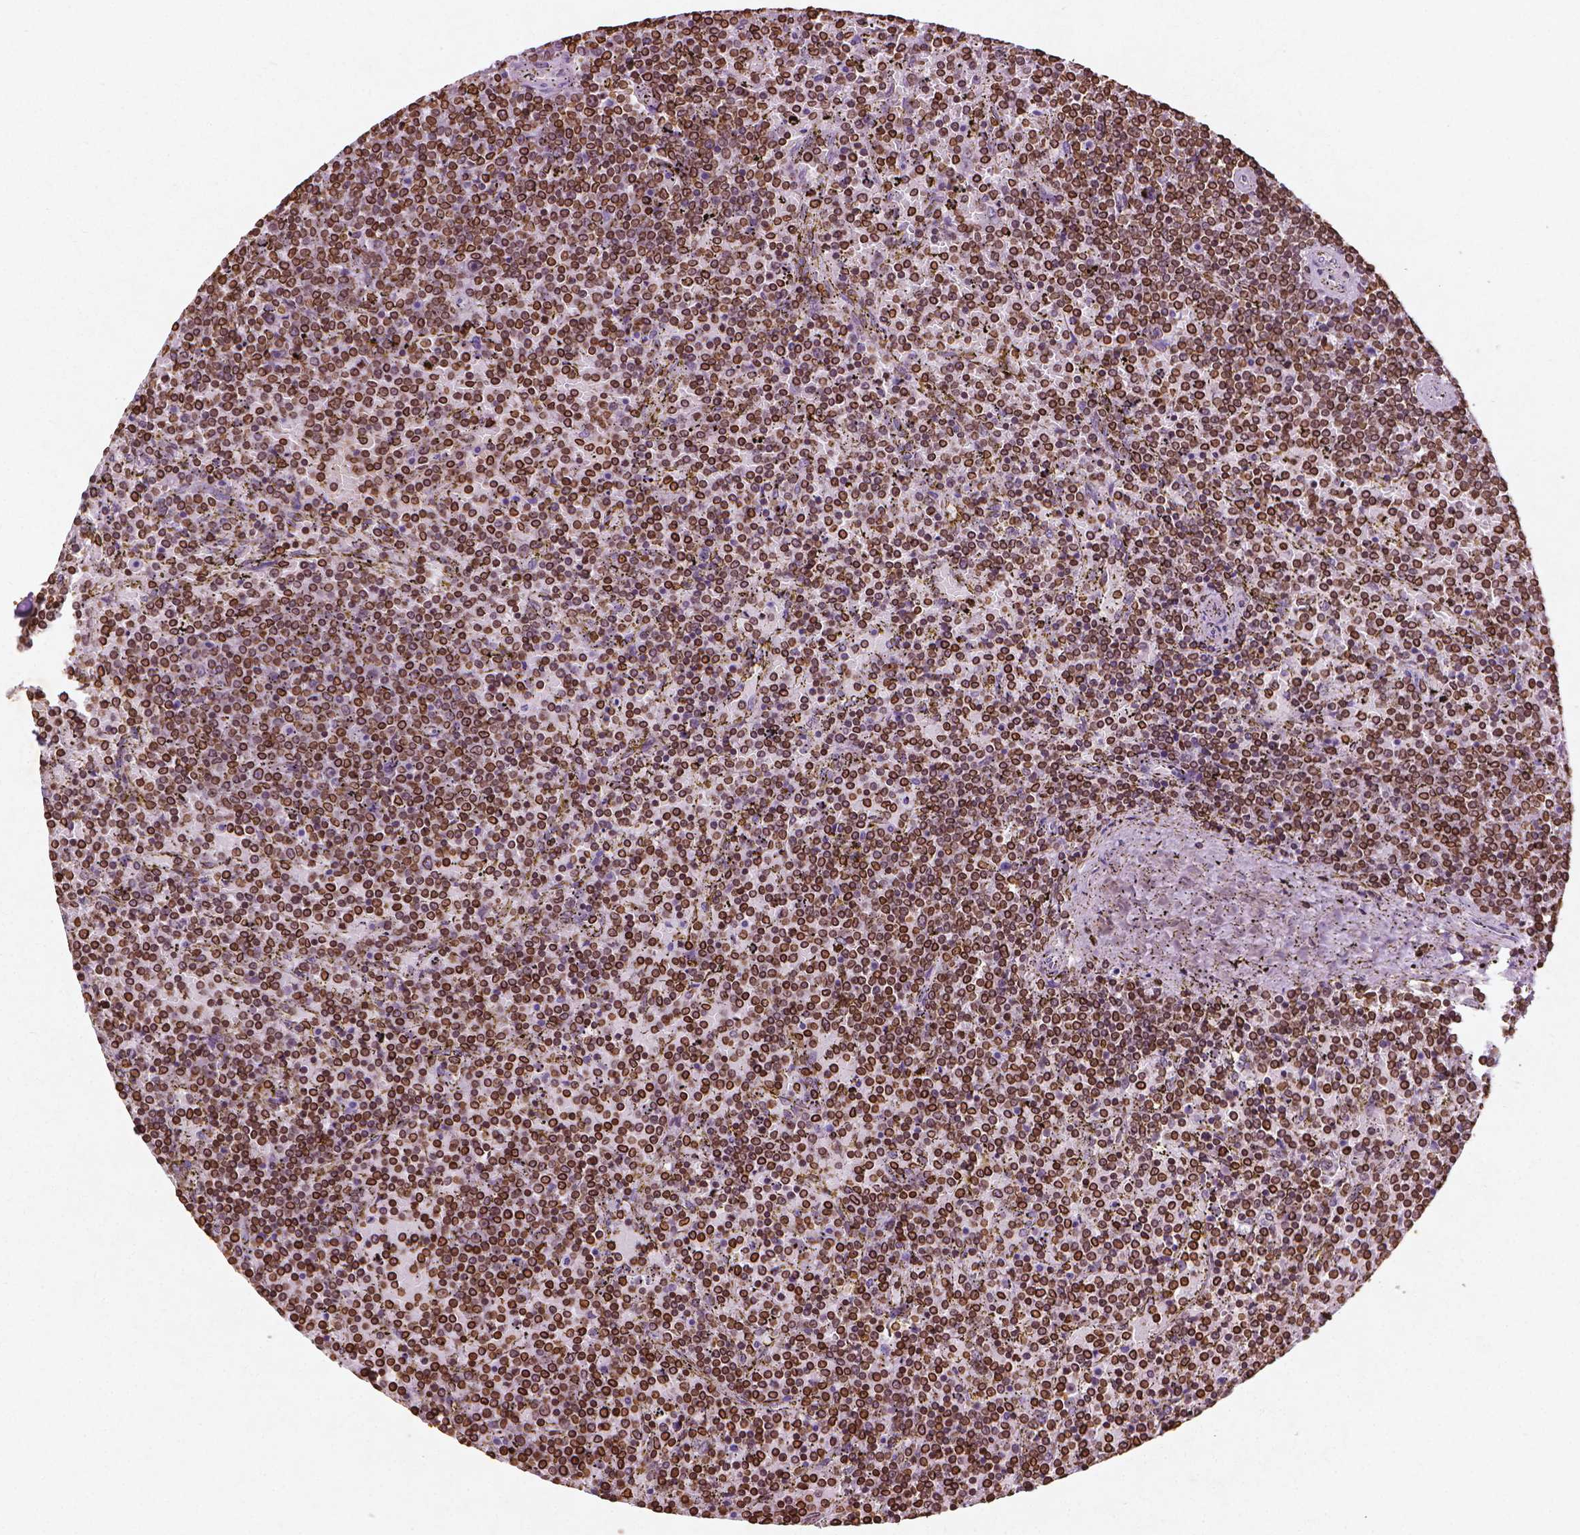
{"staining": {"intensity": "strong", "quantity": ">75%", "location": "cytoplasmic/membranous,nuclear"}, "tissue": "lymphoma", "cell_type": "Tumor cells", "image_type": "cancer", "snomed": [{"axis": "morphology", "description": "Malignant lymphoma, non-Hodgkin's type, Low grade"}, {"axis": "topography", "description": "Spleen"}], "caption": "Immunohistochemistry (DAB (3,3'-diaminobenzidine)) staining of lymphoma demonstrates strong cytoplasmic/membranous and nuclear protein expression in approximately >75% of tumor cells.", "gene": "LMNB1", "patient": {"sex": "female", "age": 77}}